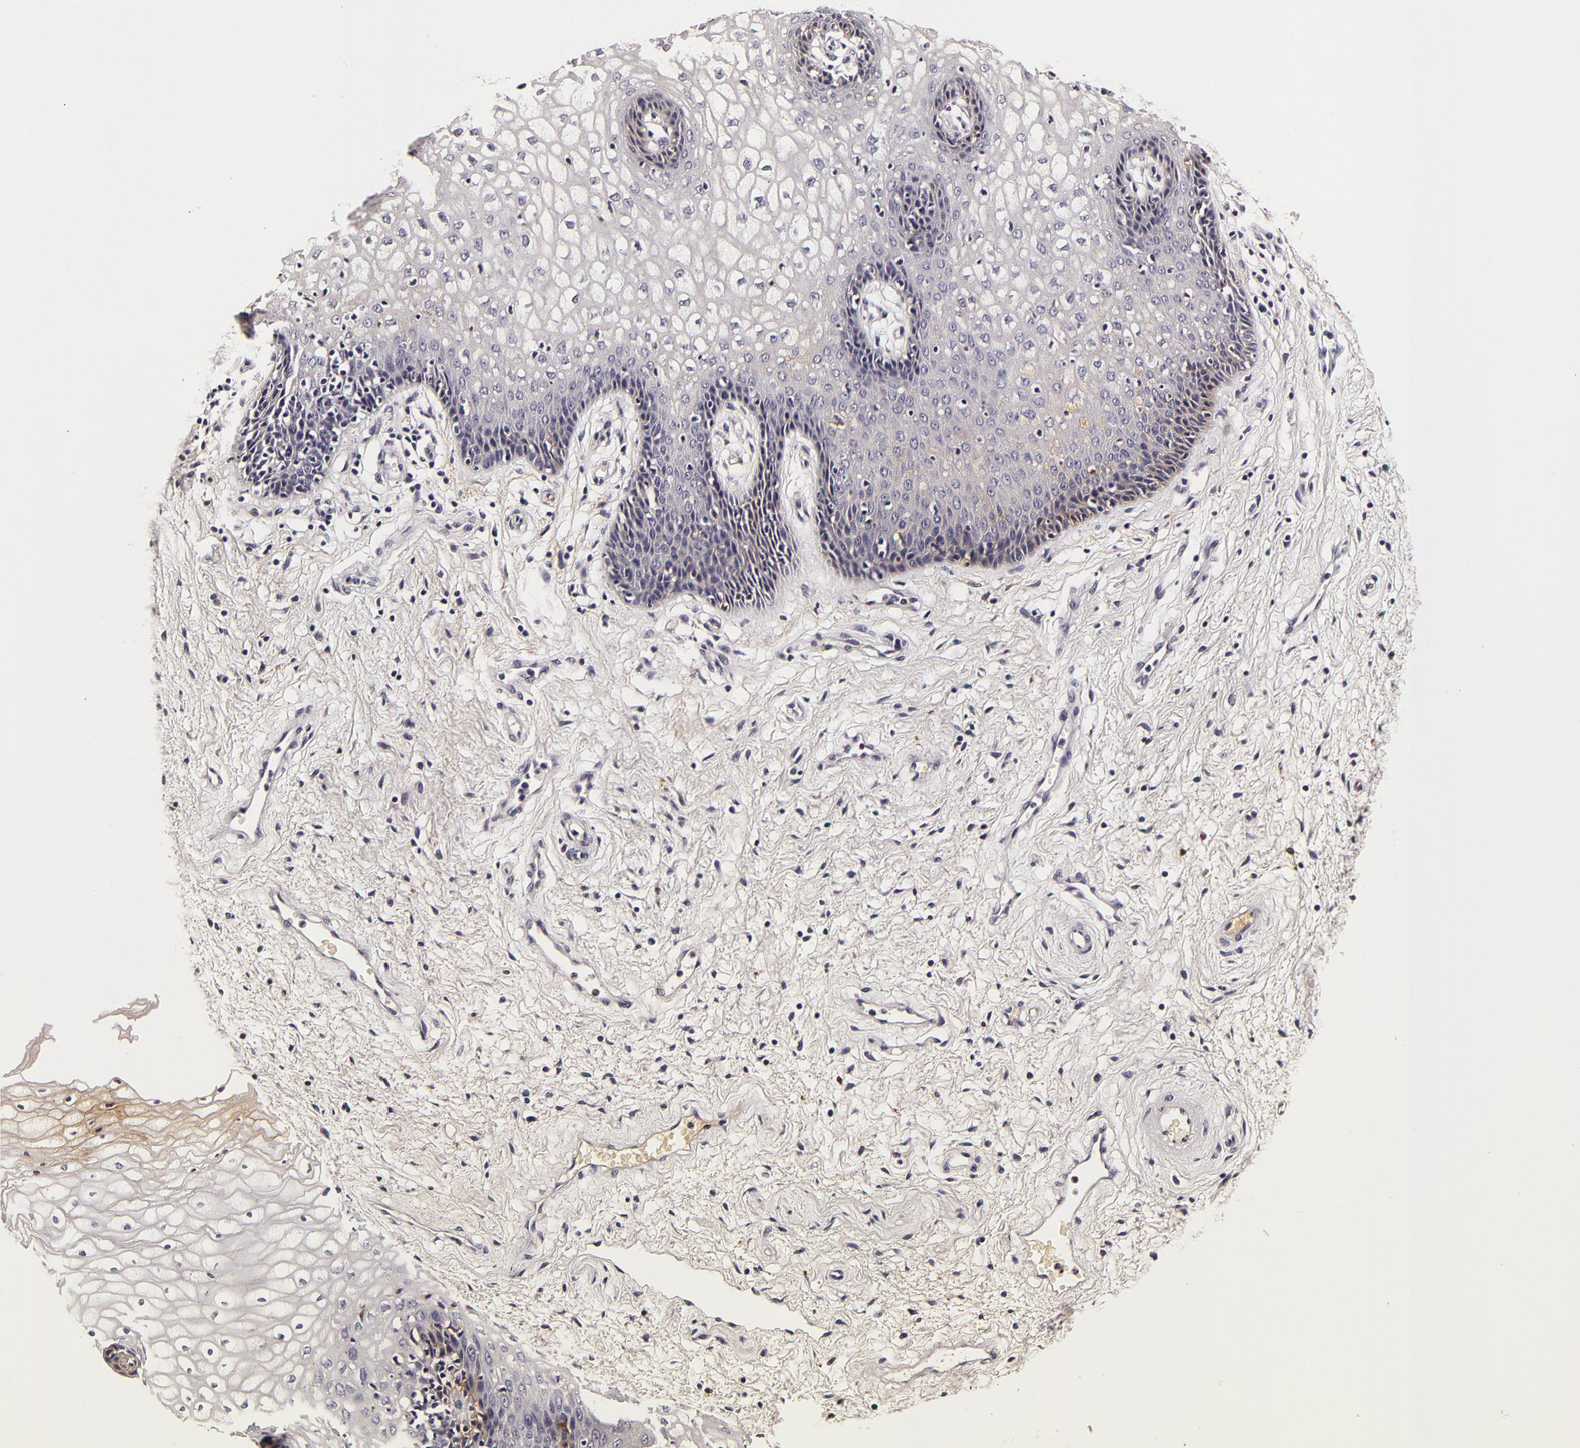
{"staining": {"intensity": "negative", "quantity": "none", "location": "none"}, "tissue": "vagina", "cell_type": "Squamous epithelial cells", "image_type": "normal", "snomed": [{"axis": "morphology", "description": "Normal tissue, NOS"}, {"axis": "topography", "description": "Vagina"}], "caption": "This is an immunohistochemistry (IHC) photomicrograph of normal vagina. There is no expression in squamous epithelial cells.", "gene": "LGALS3BP", "patient": {"sex": "female", "age": 34}}